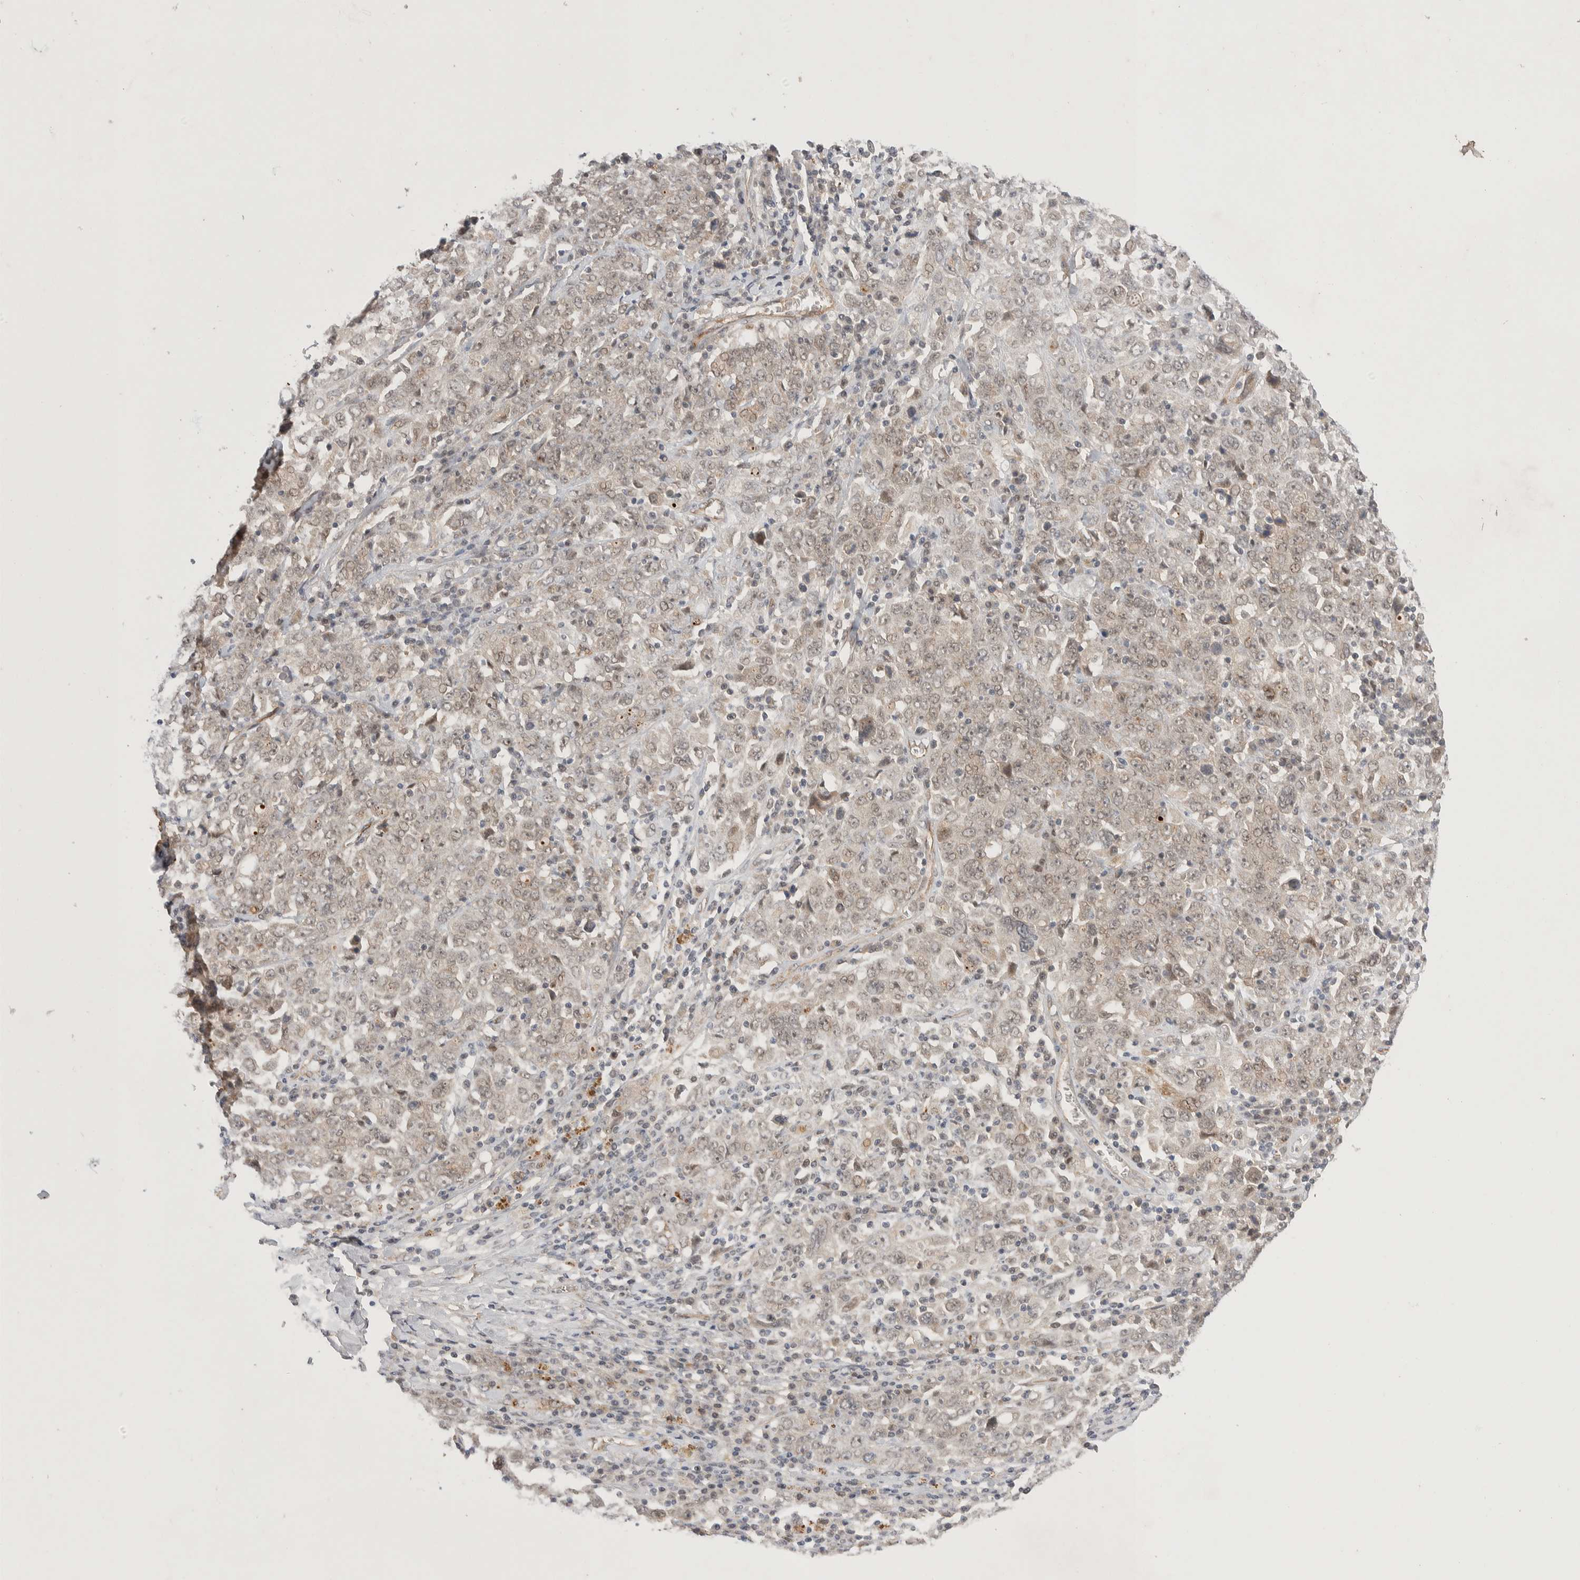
{"staining": {"intensity": "weak", "quantity": "25%-75%", "location": "cytoplasmic/membranous,nuclear"}, "tissue": "ovarian cancer", "cell_type": "Tumor cells", "image_type": "cancer", "snomed": [{"axis": "morphology", "description": "Carcinoma, endometroid"}, {"axis": "topography", "description": "Ovary"}], "caption": "DAB (3,3'-diaminobenzidine) immunohistochemical staining of endometroid carcinoma (ovarian) exhibits weak cytoplasmic/membranous and nuclear protein staining in approximately 25%-75% of tumor cells.", "gene": "ZNF704", "patient": {"sex": "female", "age": 62}}